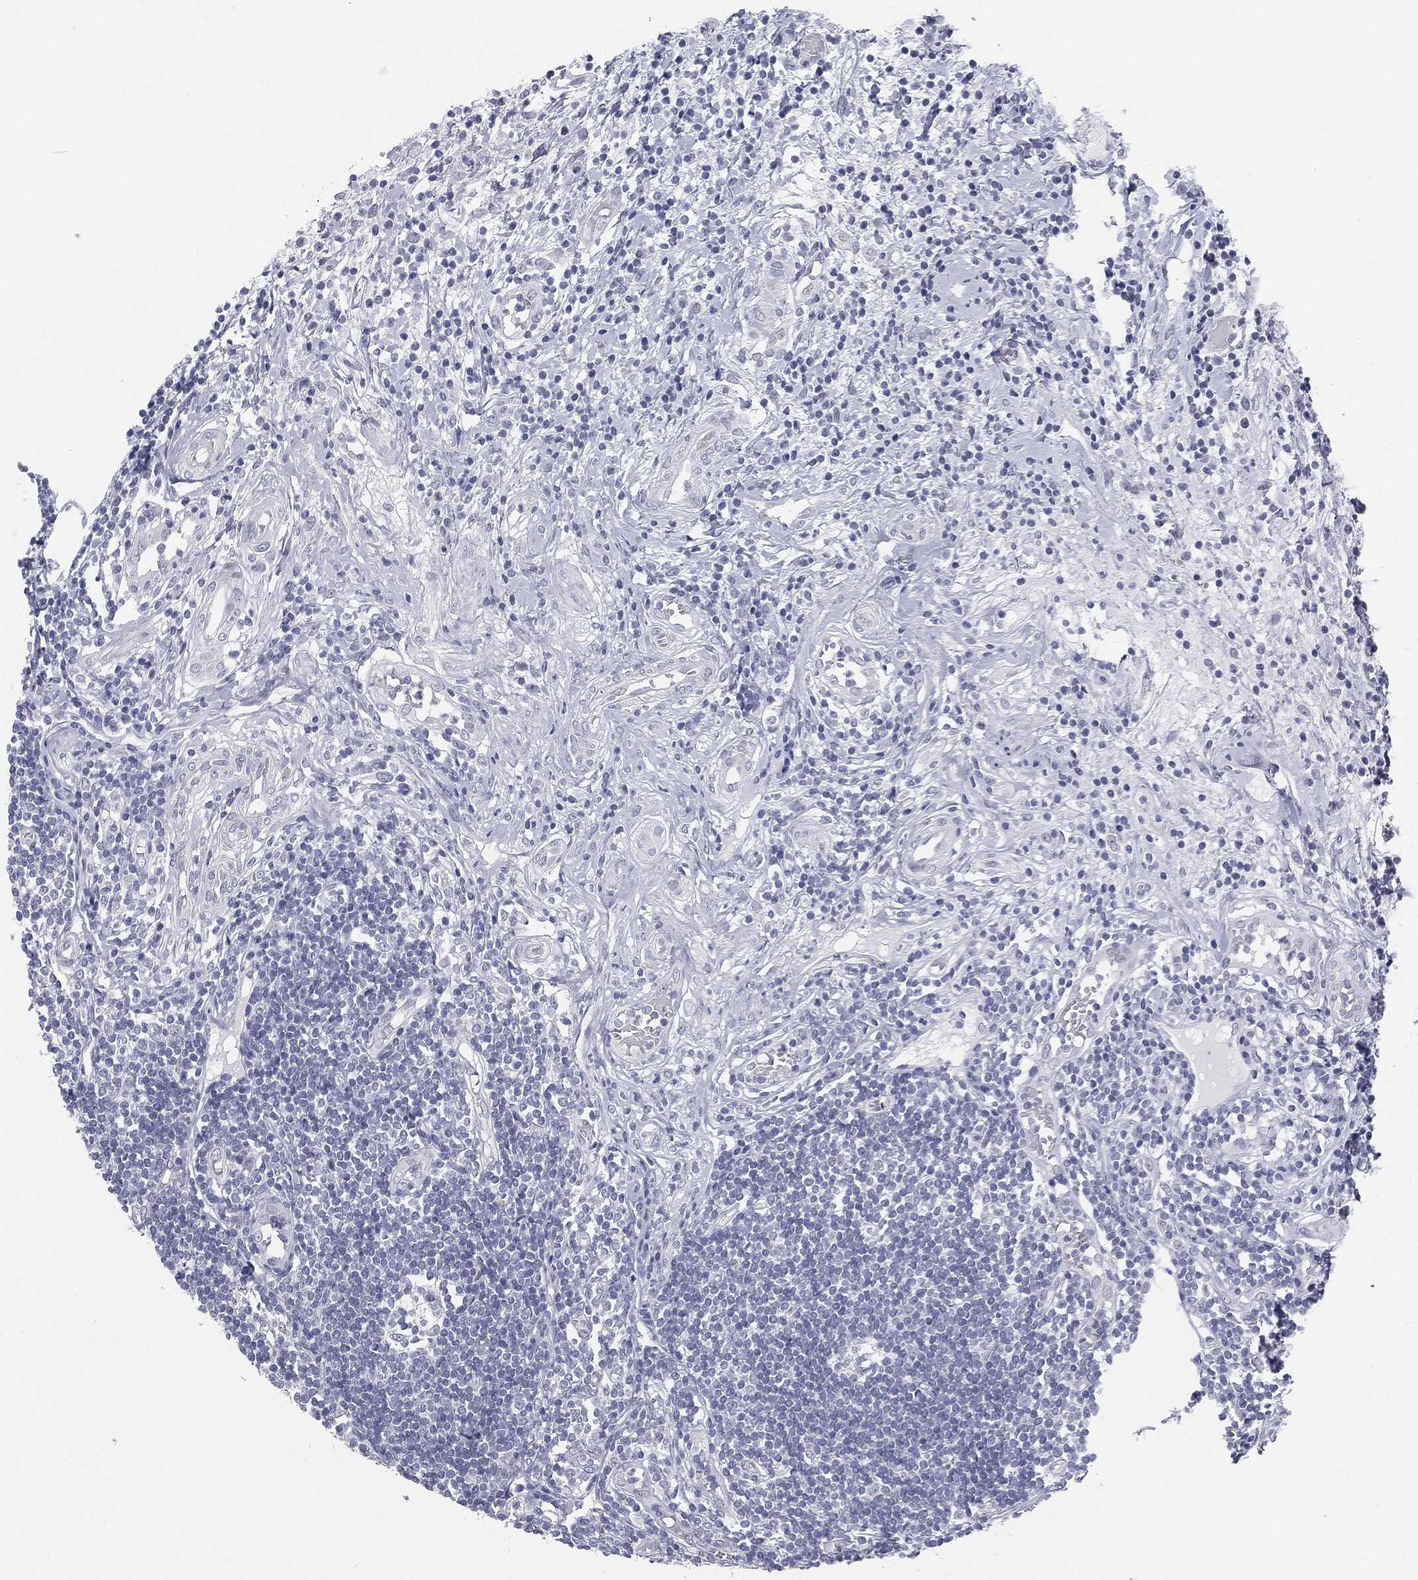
{"staining": {"intensity": "negative", "quantity": "none", "location": "none"}, "tissue": "appendix", "cell_type": "Glandular cells", "image_type": "normal", "snomed": [{"axis": "morphology", "description": "Normal tissue, NOS"}, {"axis": "morphology", "description": "Inflammation, NOS"}, {"axis": "topography", "description": "Appendix"}], "caption": "This is a histopathology image of immunohistochemistry staining of unremarkable appendix, which shows no positivity in glandular cells. (Brightfield microscopy of DAB immunohistochemistry at high magnification).", "gene": "MLLT10", "patient": {"sex": "male", "age": 16}}